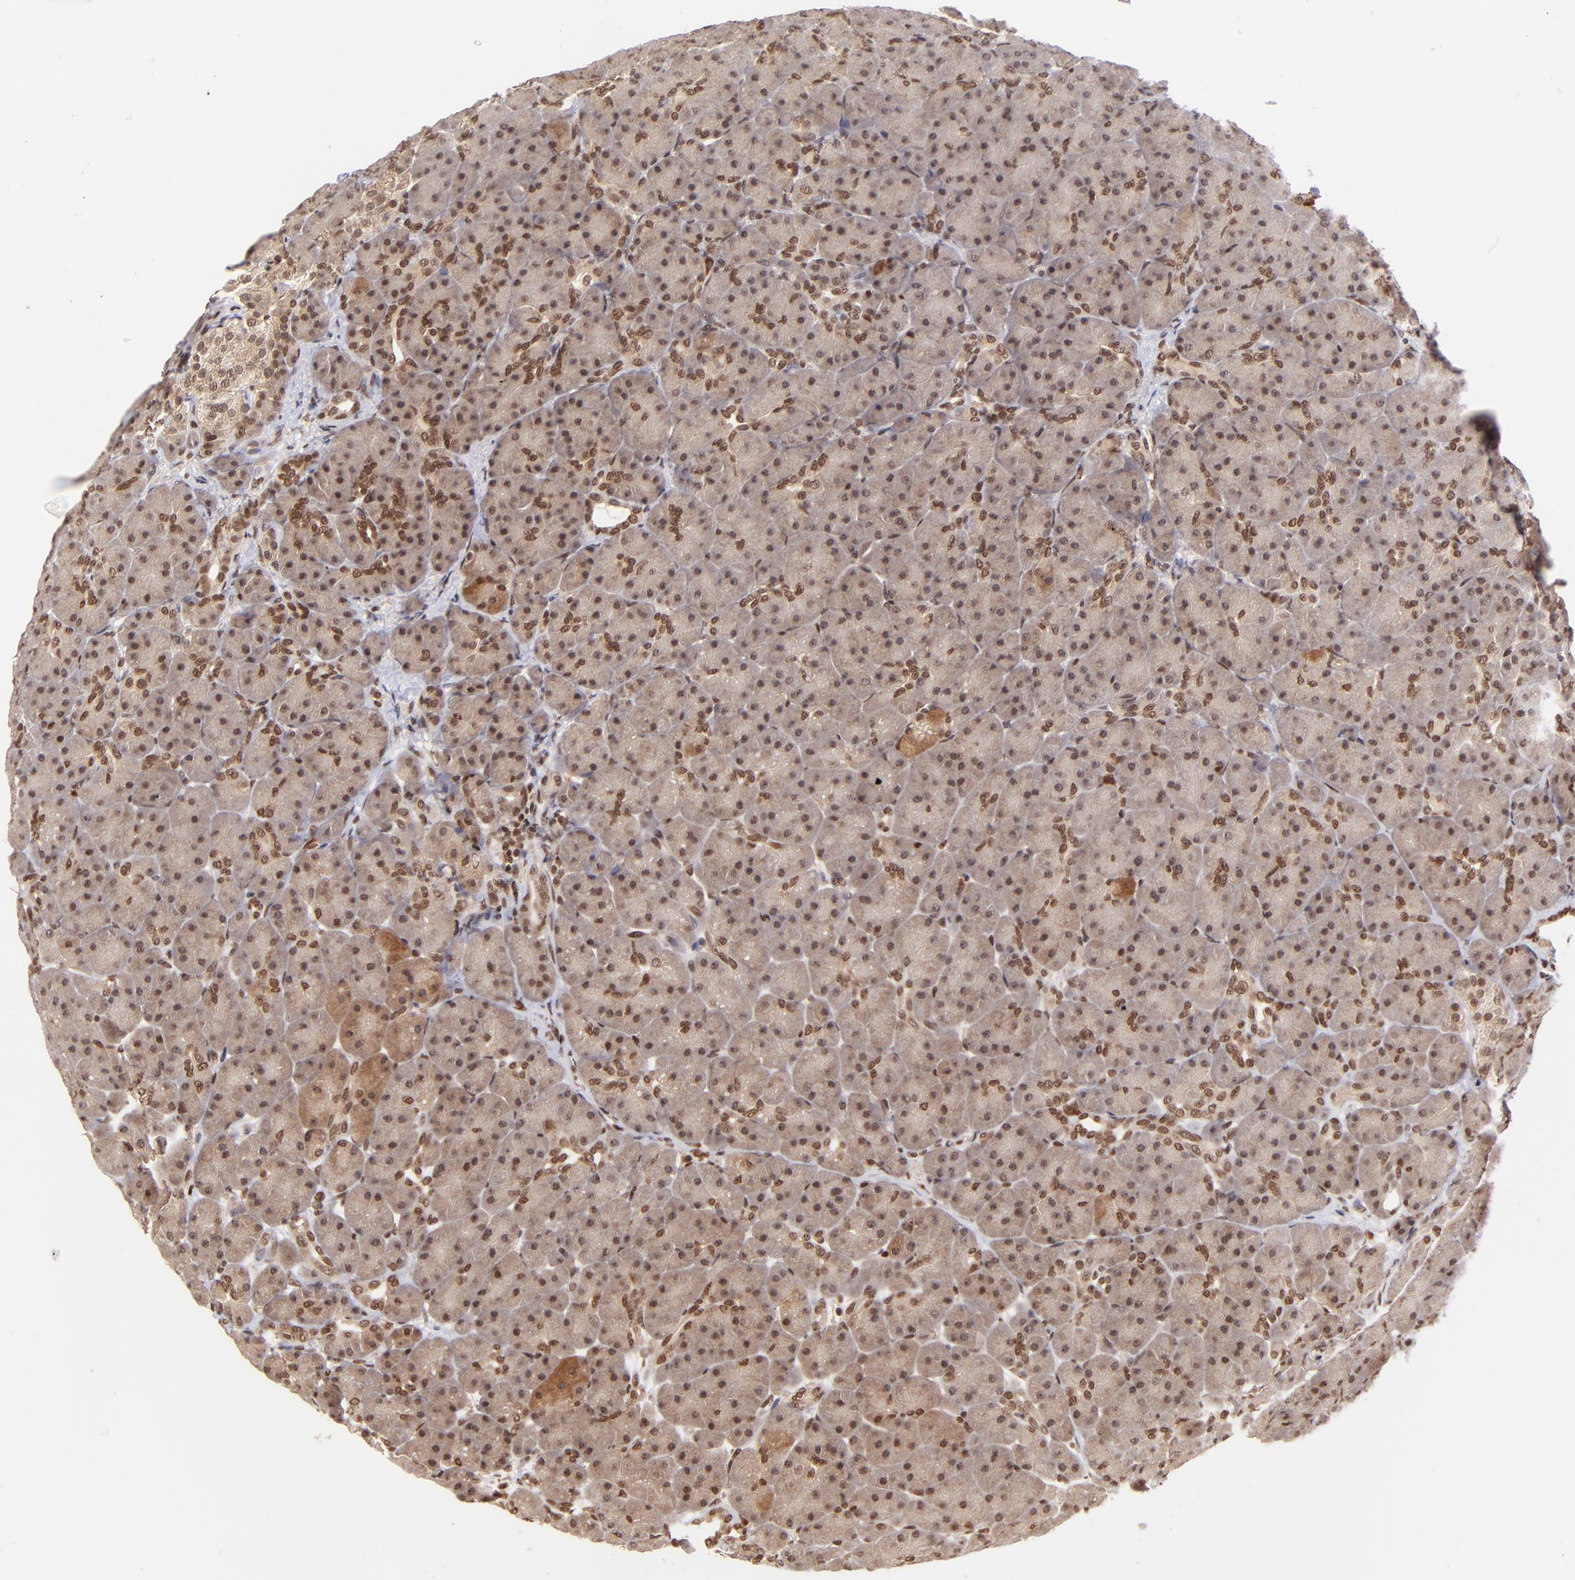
{"staining": {"intensity": "moderate", "quantity": ">75%", "location": "cytoplasmic/membranous,nuclear"}, "tissue": "pancreas", "cell_type": "Exocrine glandular cells", "image_type": "normal", "snomed": [{"axis": "morphology", "description": "Normal tissue, NOS"}, {"axis": "topography", "description": "Pancreas"}], "caption": "A high-resolution photomicrograph shows immunohistochemistry staining of normal pancreas, which displays moderate cytoplasmic/membranous,nuclear expression in approximately >75% of exocrine glandular cells. The staining was performed using DAB to visualize the protein expression in brown, while the nuclei were stained in blue with hematoxylin (Magnification: 20x).", "gene": "WDR25", "patient": {"sex": "male", "age": 66}}